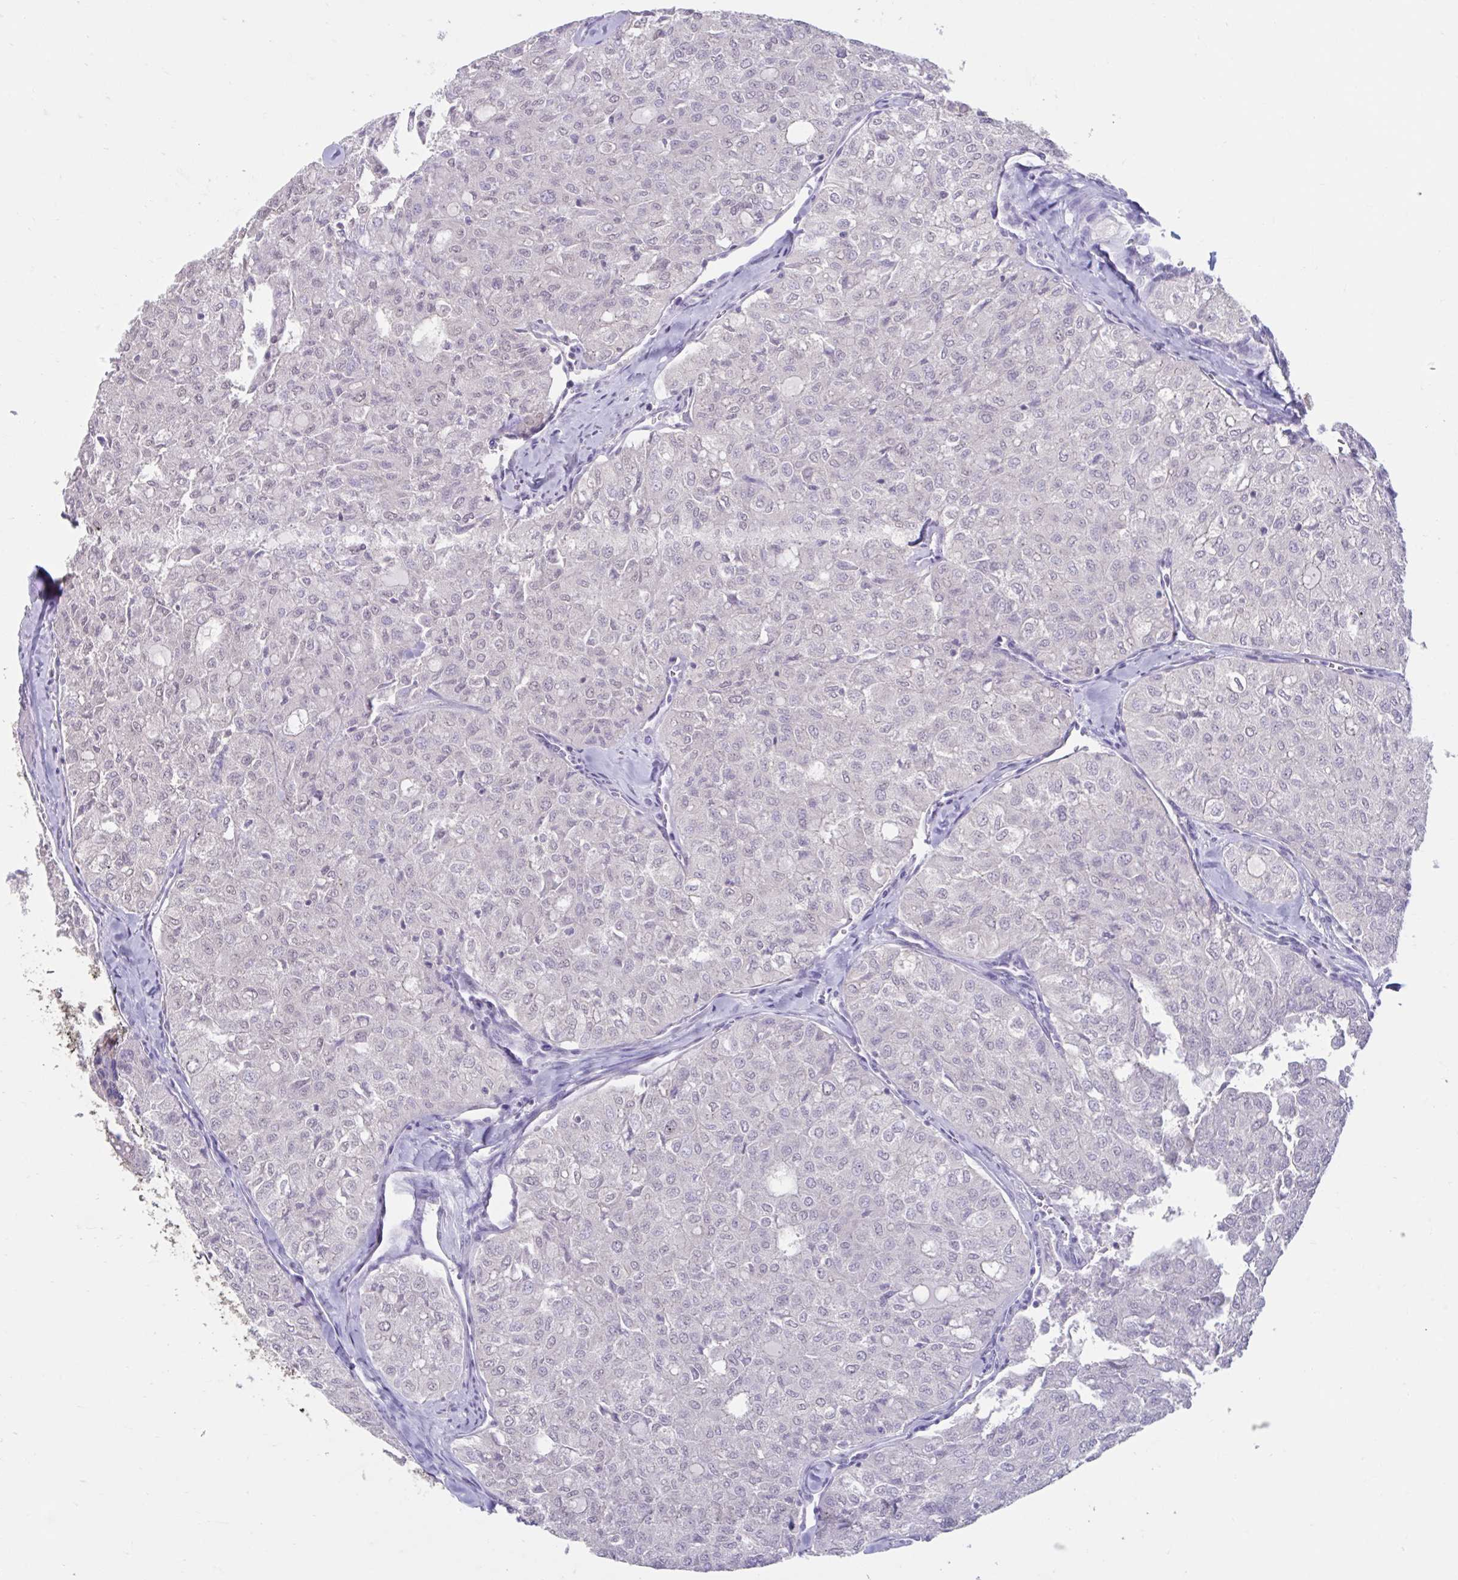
{"staining": {"intensity": "negative", "quantity": "none", "location": "none"}, "tissue": "thyroid cancer", "cell_type": "Tumor cells", "image_type": "cancer", "snomed": [{"axis": "morphology", "description": "Follicular adenoma carcinoma, NOS"}, {"axis": "topography", "description": "Thyroid gland"}], "caption": "Photomicrograph shows no protein staining in tumor cells of thyroid cancer tissue. (DAB (3,3'-diaminobenzidine) immunohistochemistry (IHC) with hematoxylin counter stain).", "gene": "GPR162", "patient": {"sex": "male", "age": 75}}